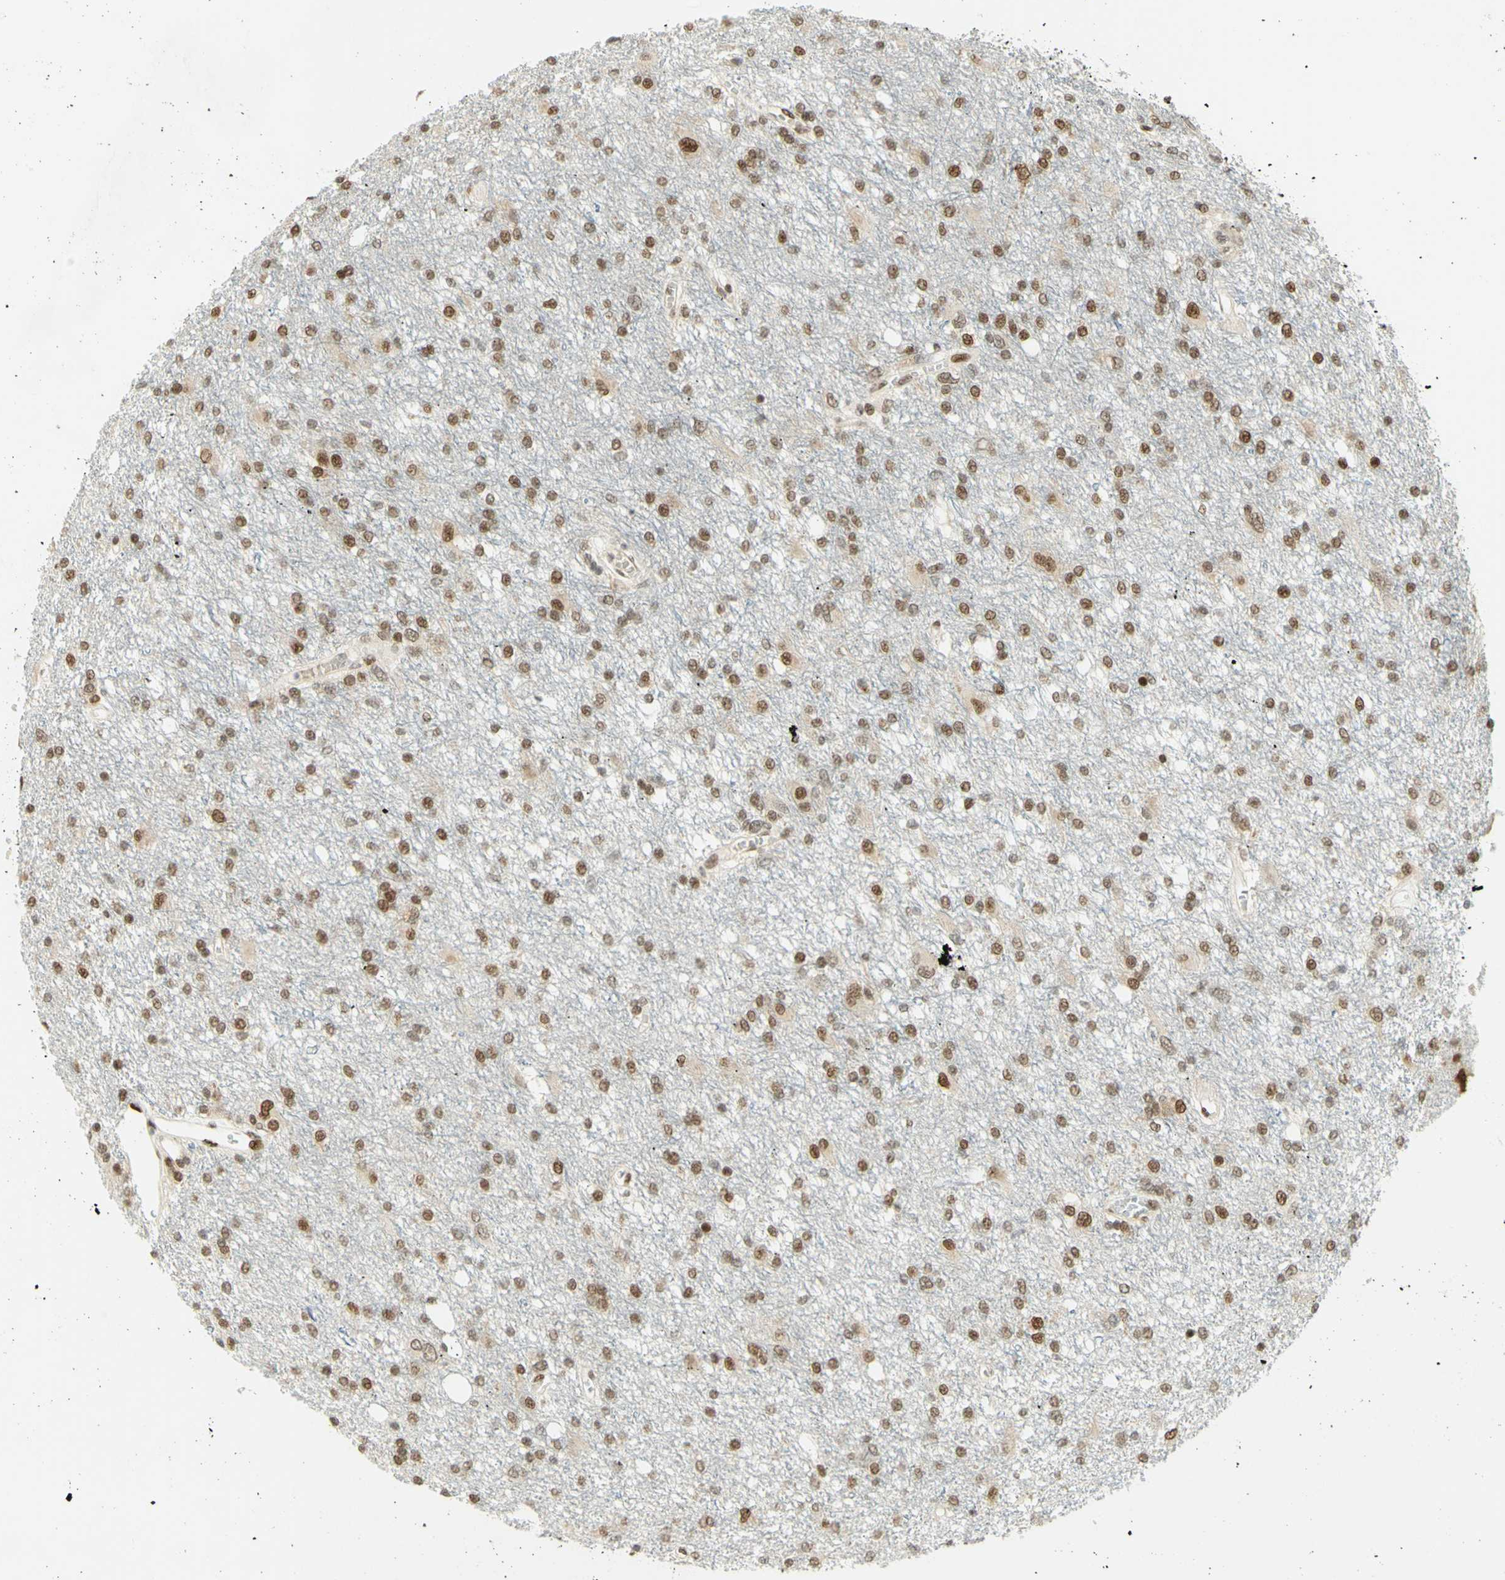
{"staining": {"intensity": "moderate", "quantity": ">75%", "location": "nuclear"}, "tissue": "glioma", "cell_type": "Tumor cells", "image_type": "cancer", "snomed": [{"axis": "morphology", "description": "Glioma, malignant, High grade"}, {"axis": "topography", "description": "Brain"}], "caption": "IHC staining of glioma, which demonstrates medium levels of moderate nuclear expression in about >75% of tumor cells indicating moderate nuclear protein positivity. The staining was performed using DAB (3,3'-diaminobenzidine) (brown) for protein detection and nuclei were counterstained in hematoxylin (blue).", "gene": "DDX1", "patient": {"sex": "female", "age": 59}}